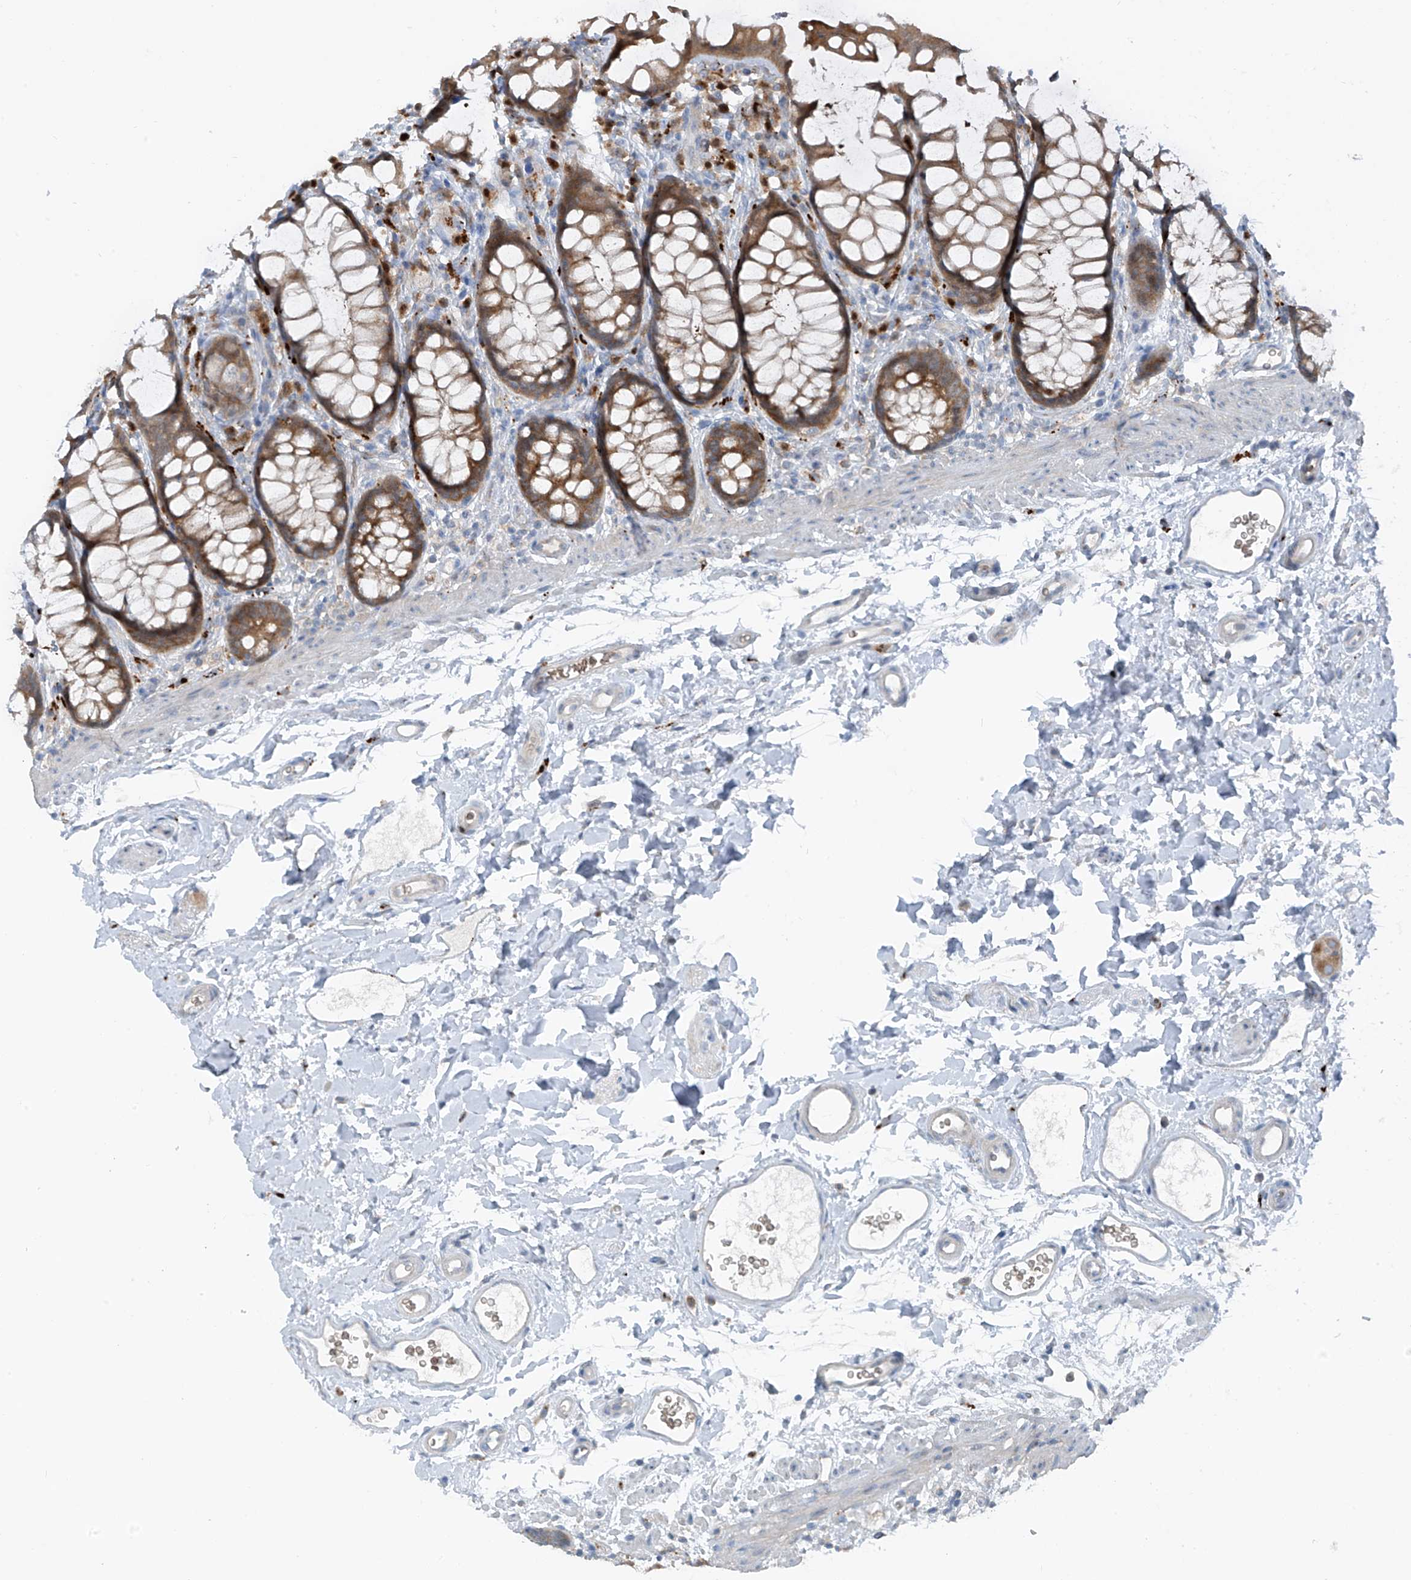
{"staining": {"intensity": "moderate", "quantity": ">75%", "location": "cytoplasmic/membranous"}, "tissue": "rectum", "cell_type": "Glandular cells", "image_type": "normal", "snomed": [{"axis": "morphology", "description": "Normal tissue, NOS"}, {"axis": "topography", "description": "Rectum"}], "caption": "A medium amount of moderate cytoplasmic/membranous staining is seen in about >75% of glandular cells in normal rectum.", "gene": "SLC12A6", "patient": {"sex": "female", "age": 65}}